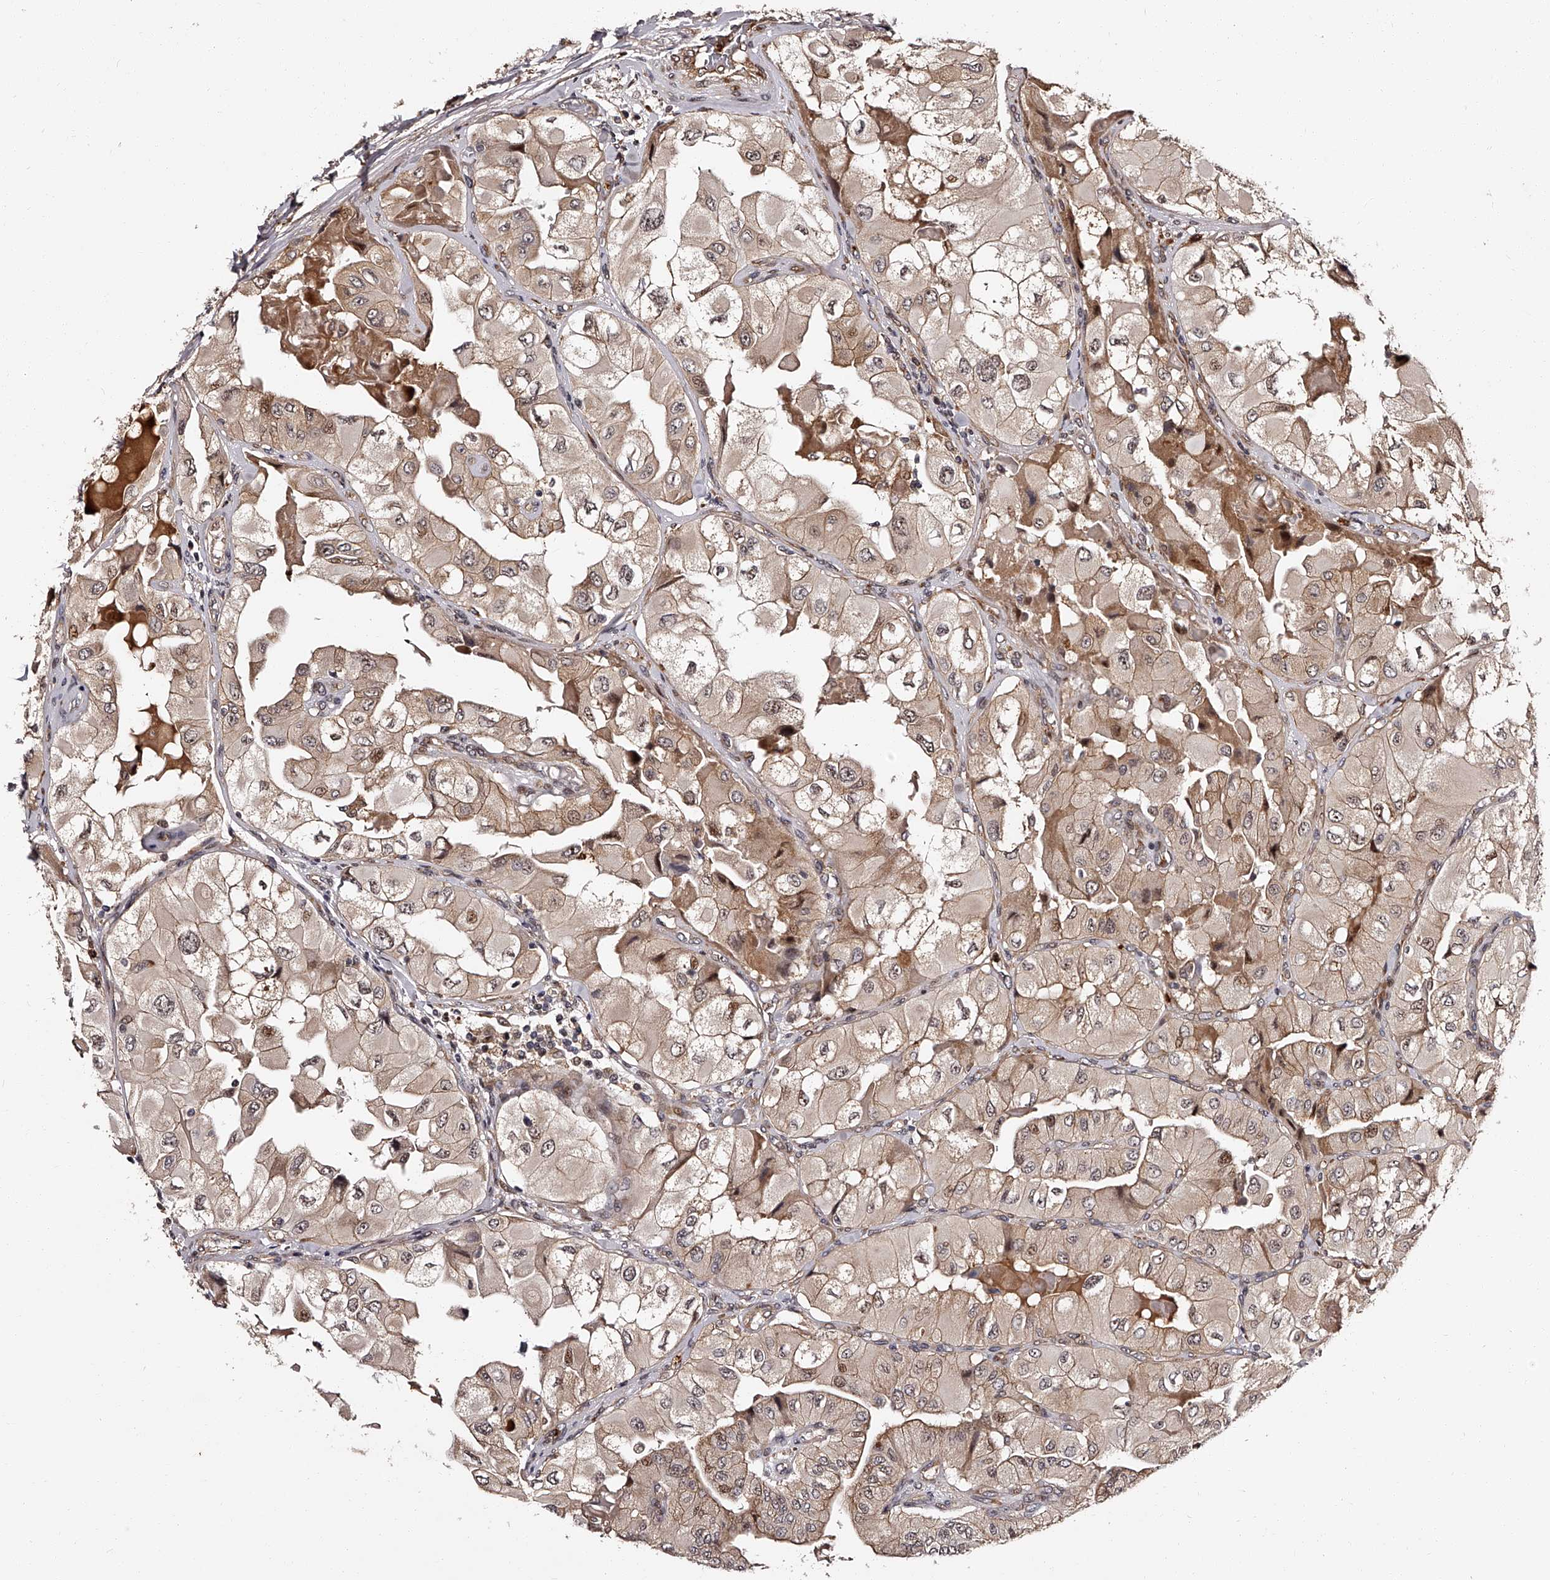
{"staining": {"intensity": "weak", "quantity": ">75%", "location": "cytoplasmic/membranous,nuclear"}, "tissue": "thyroid cancer", "cell_type": "Tumor cells", "image_type": "cancer", "snomed": [{"axis": "morphology", "description": "Papillary adenocarcinoma, NOS"}, {"axis": "topography", "description": "Thyroid gland"}], "caption": "This micrograph exhibits IHC staining of human thyroid cancer (papillary adenocarcinoma), with low weak cytoplasmic/membranous and nuclear positivity in about >75% of tumor cells.", "gene": "RSC1A1", "patient": {"sex": "female", "age": 59}}